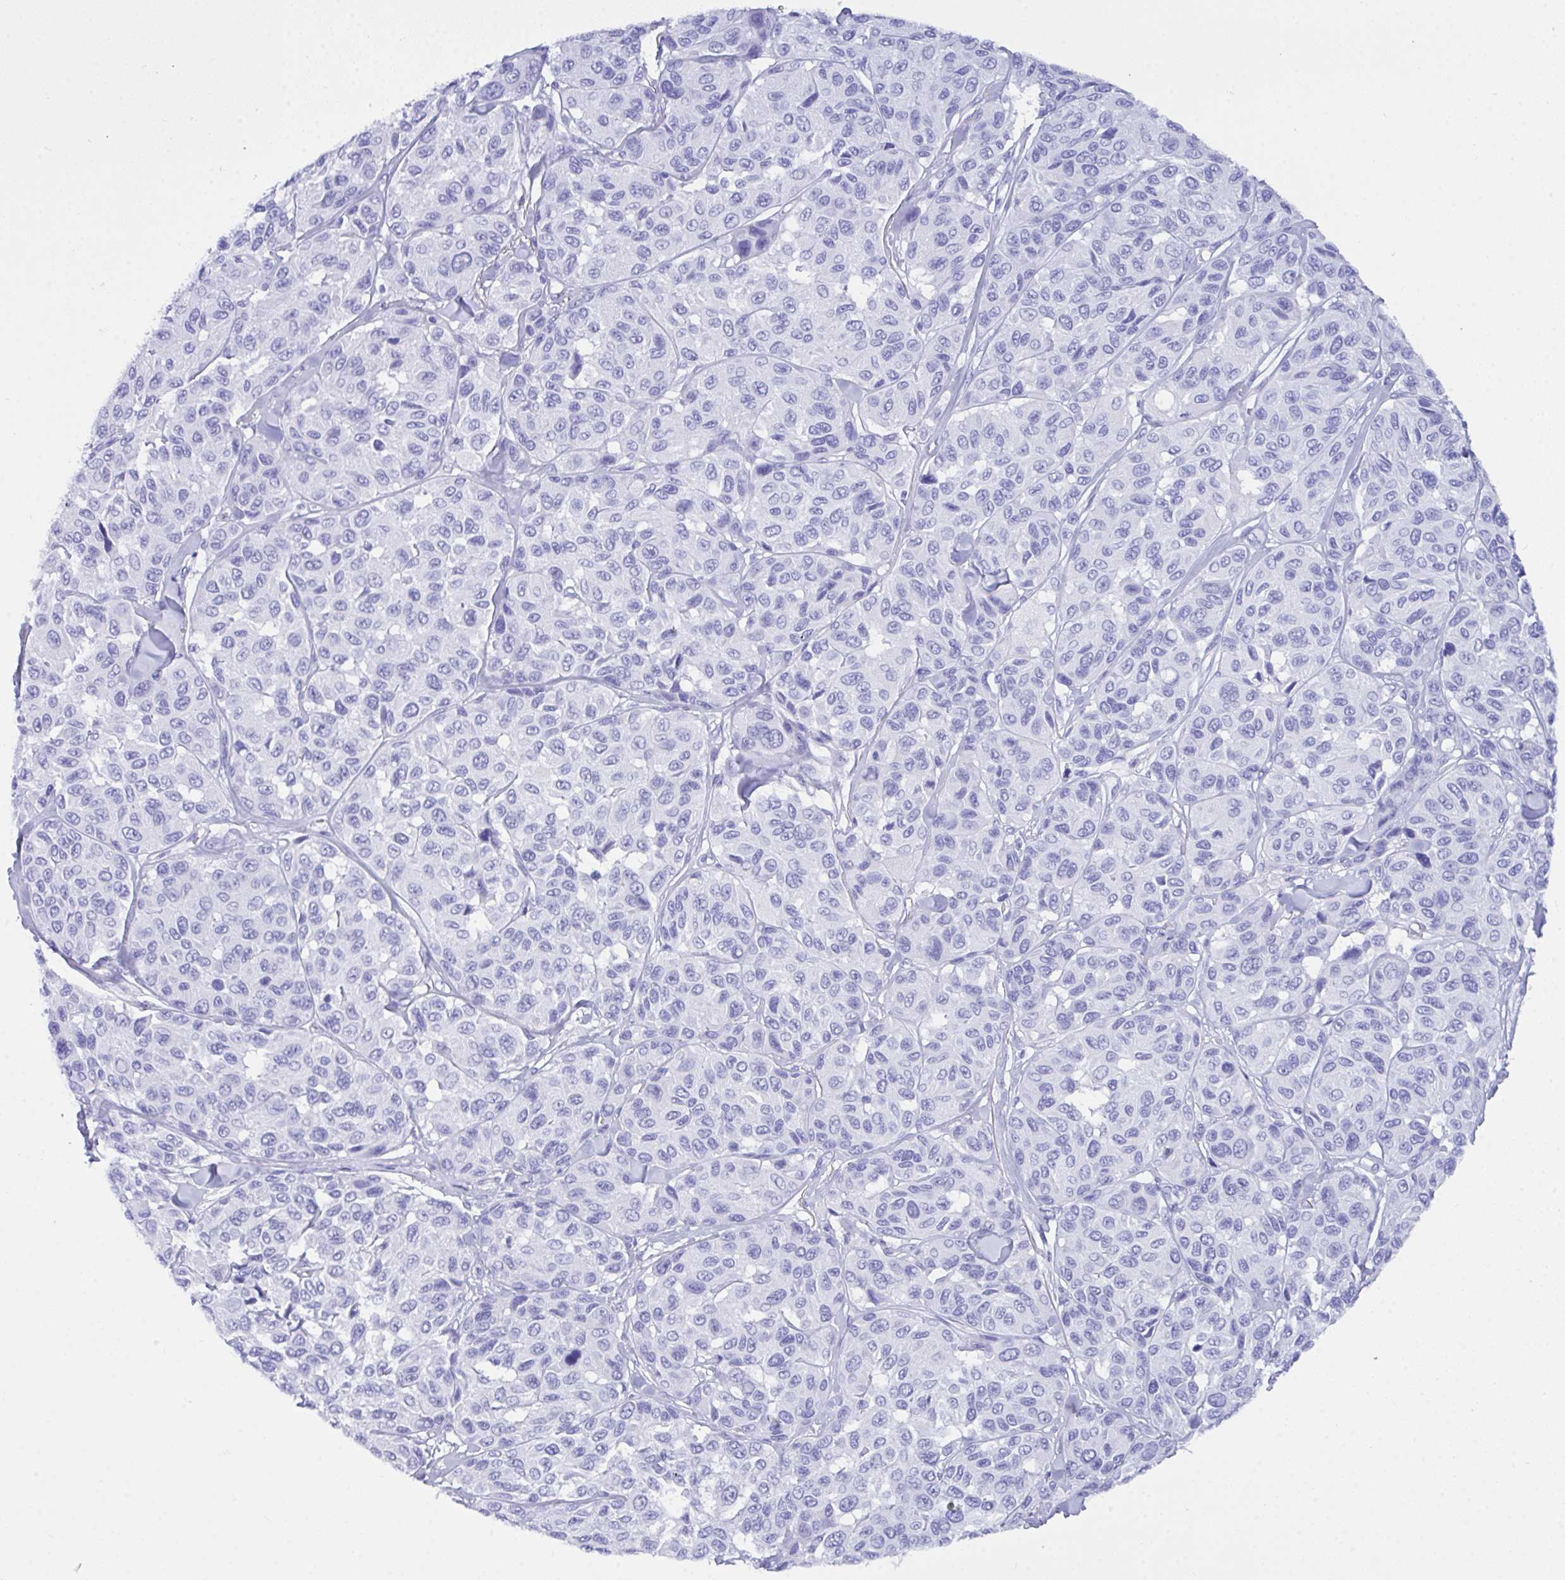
{"staining": {"intensity": "negative", "quantity": "none", "location": "none"}, "tissue": "melanoma", "cell_type": "Tumor cells", "image_type": "cancer", "snomed": [{"axis": "morphology", "description": "Malignant melanoma, NOS"}, {"axis": "topography", "description": "Skin"}], "caption": "IHC of melanoma shows no staining in tumor cells.", "gene": "BEST4", "patient": {"sex": "female", "age": 66}}